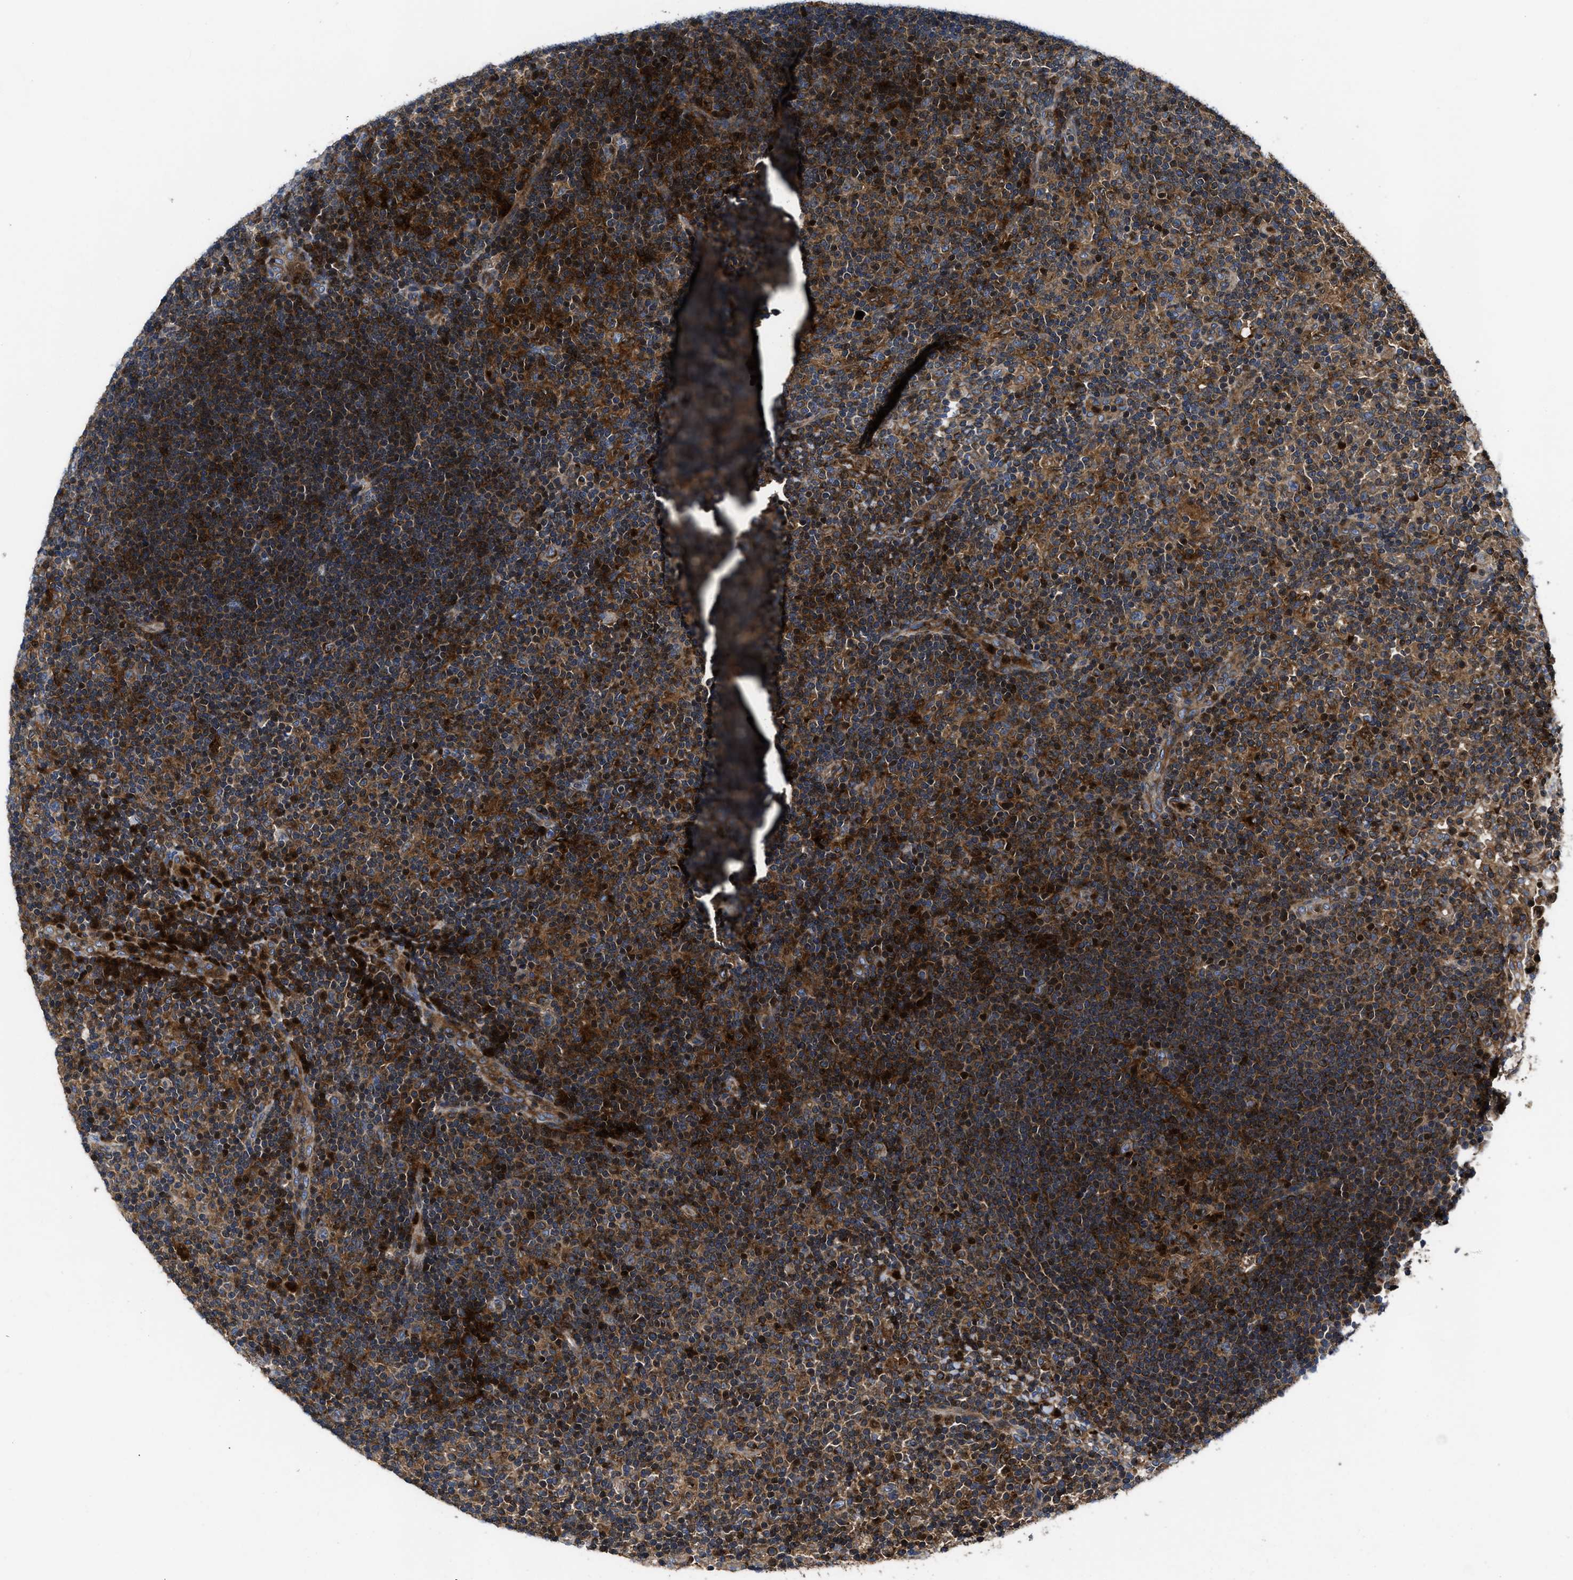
{"staining": {"intensity": "moderate", "quantity": ">75%", "location": "cytoplasmic/membranous"}, "tissue": "lymph node", "cell_type": "Germinal center cells", "image_type": "normal", "snomed": [{"axis": "morphology", "description": "Normal tissue, NOS"}, {"axis": "morphology", "description": "Carcinoid, malignant, NOS"}, {"axis": "topography", "description": "Lymph node"}], "caption": "High-power microscopy captured an IHC micrograph of benign lymph node, revealing moderate cytoplasmic/membranous expression in about >75% of germinal center cells. The protein of interest is shown in brown color, while the nuclei are stained blue.", "gene": "YBEY", "patient": {"sex": "male", "age": 47}}